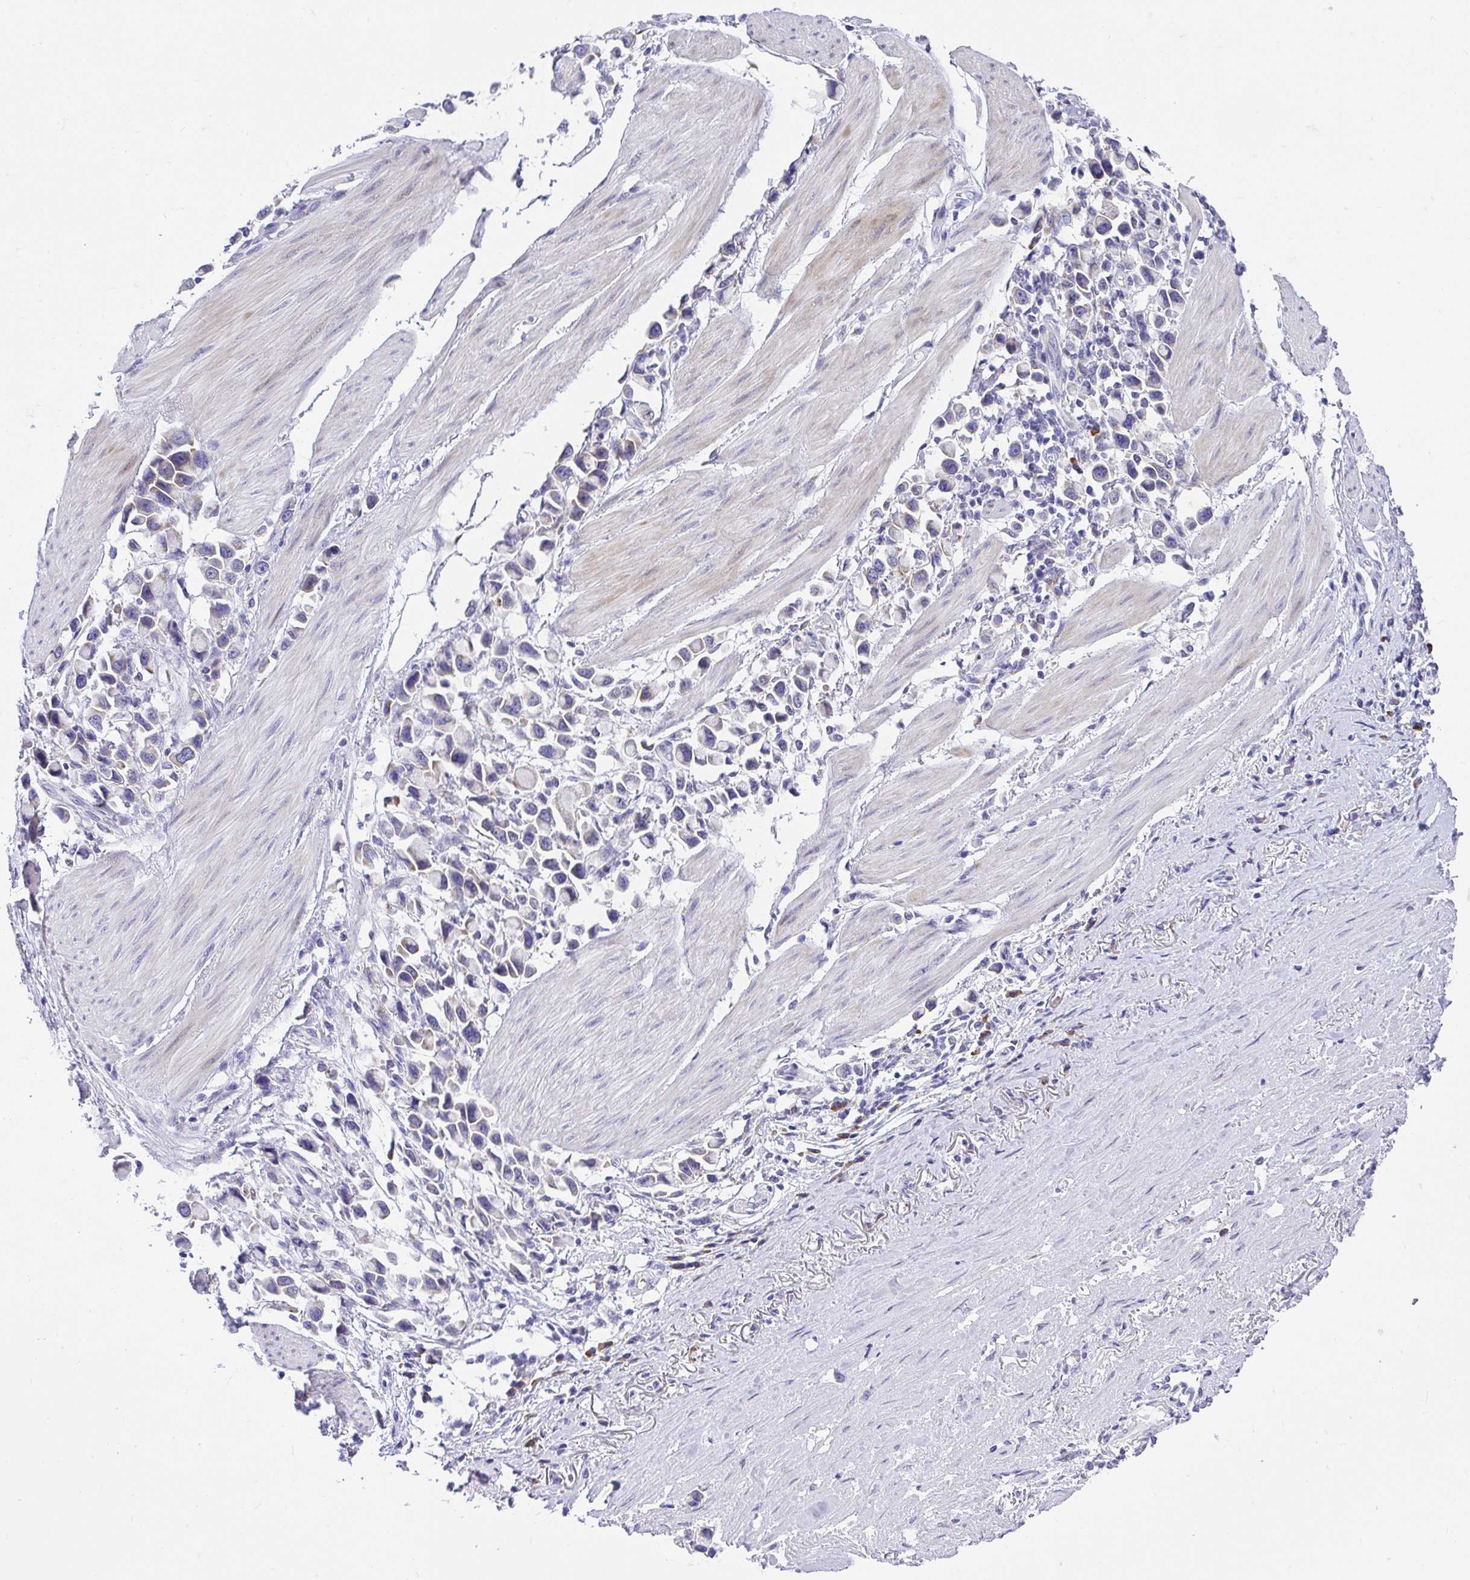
{"staining": {"intensity": "negative", "quantity": "none", "location": "none"}, "tissue": "stomach cancer", "cell_type": "Tumor cells", "image_type": "cancer", "snomed": [{"axis": "morphology", "description": "Adenocarcinoma, NOS"}, {"axis": "topography", "description": "Stomach"}], "caption": "Tumor cells show no significant expression in stomach cancer (adenocarcinoma). (DAB (3,3'-diaminobenzidine) immunohistochemistry (IHC), high magnification).", "gene": "ADRA2C", "patient": {"sex": "female", "age": 81}}